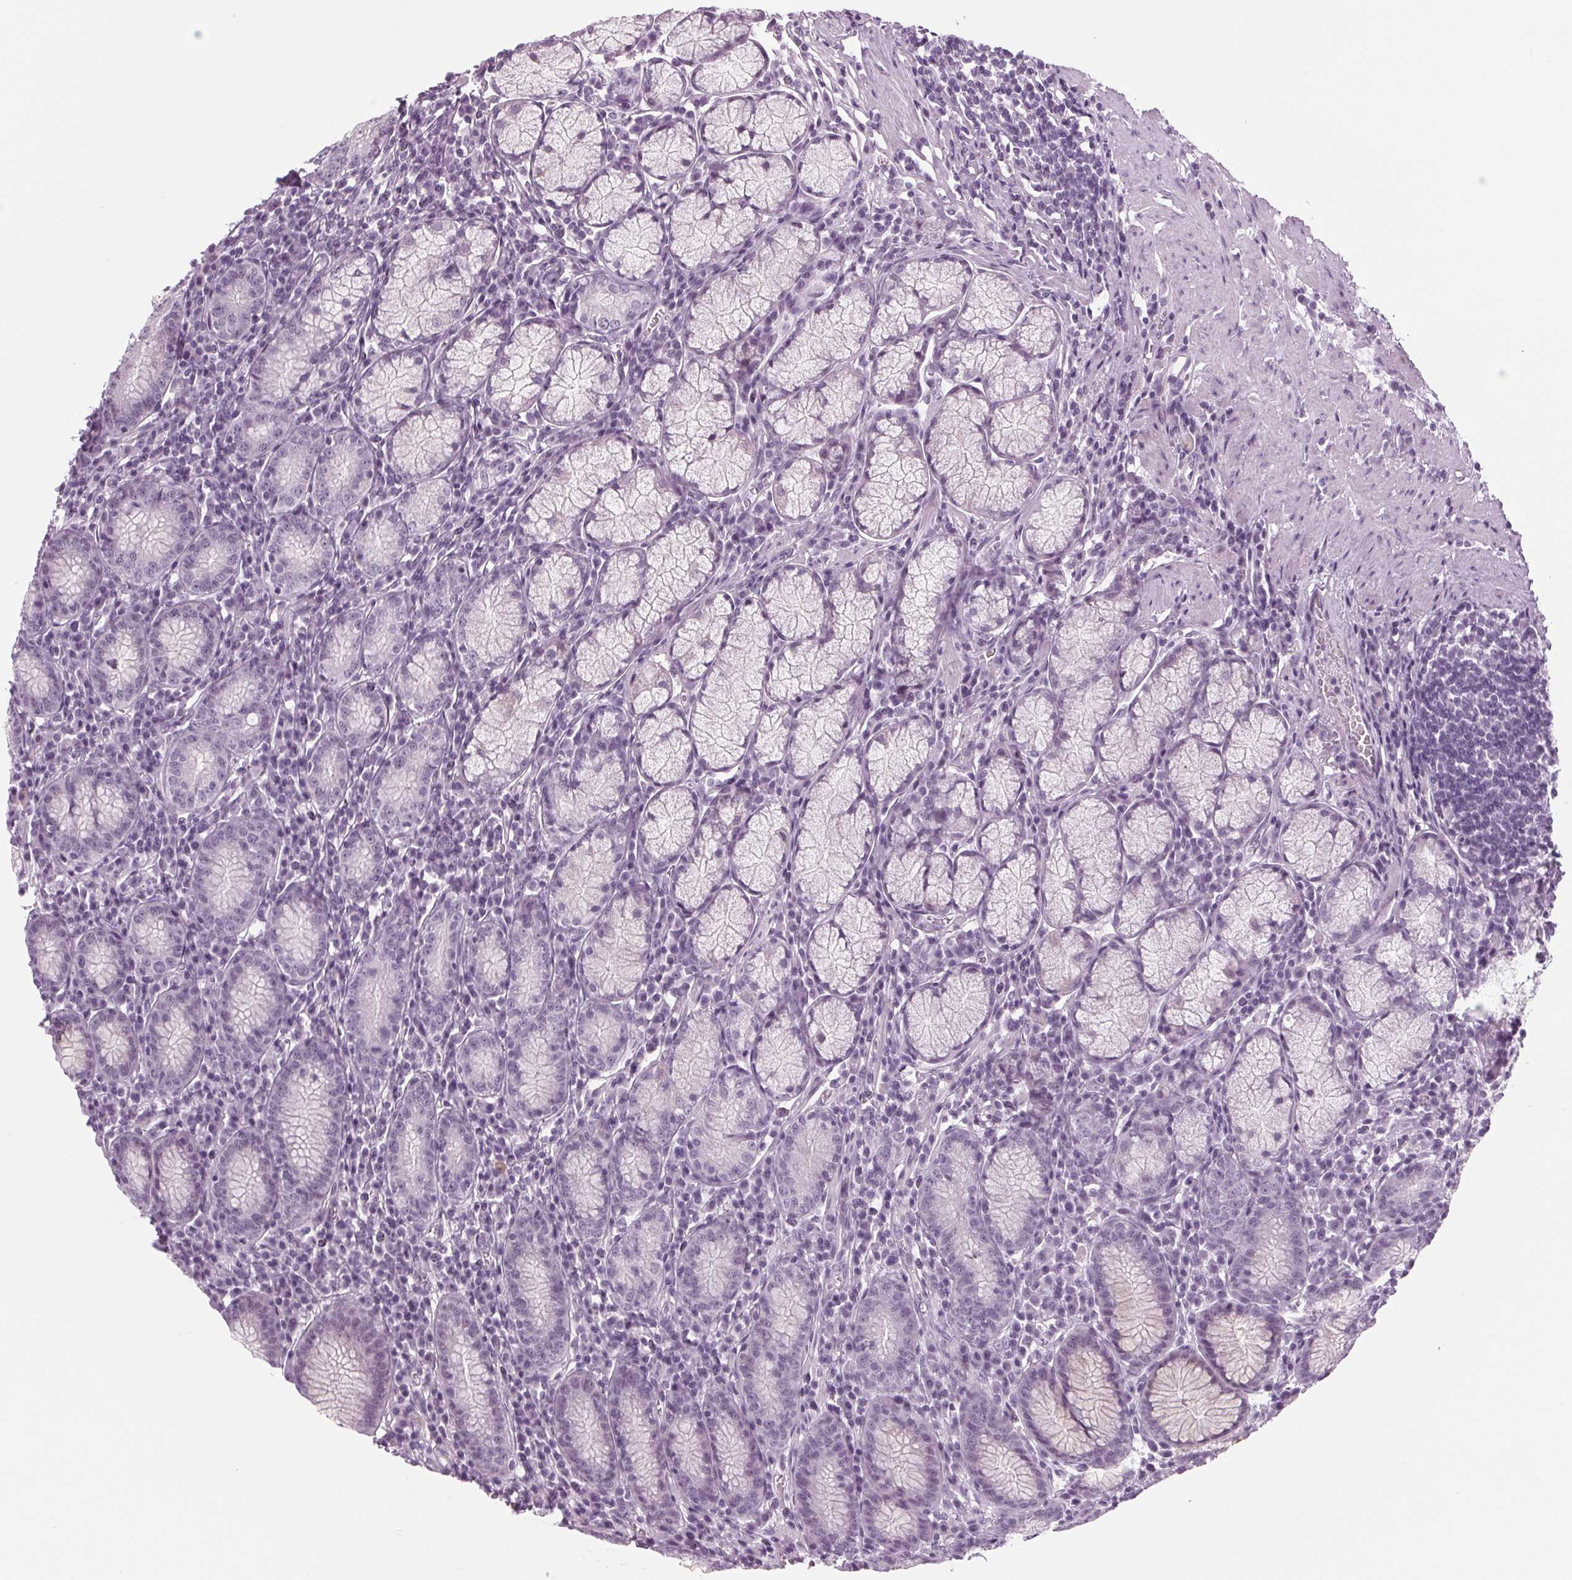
{"staining": {"intensity": "negative", "quantity": "none", "location": "none"}, "tissue": "stomach", "cell_type": "Glandular cells", "image_type": "normal", "snomed": [{"axis": "morphology", "description": "Normal tissue, NOS"}, {"axis": "topography", "description": "Stomach"}], "caption": "This is a image of IHC staining of benign stomach, which shows no expression in glandular cells. (DAB immunohistochemistry (IHC) with hematoxylin counter stain).", "gene": "IGF2BP1", "patient": {"sex": "male", "age": 55}}